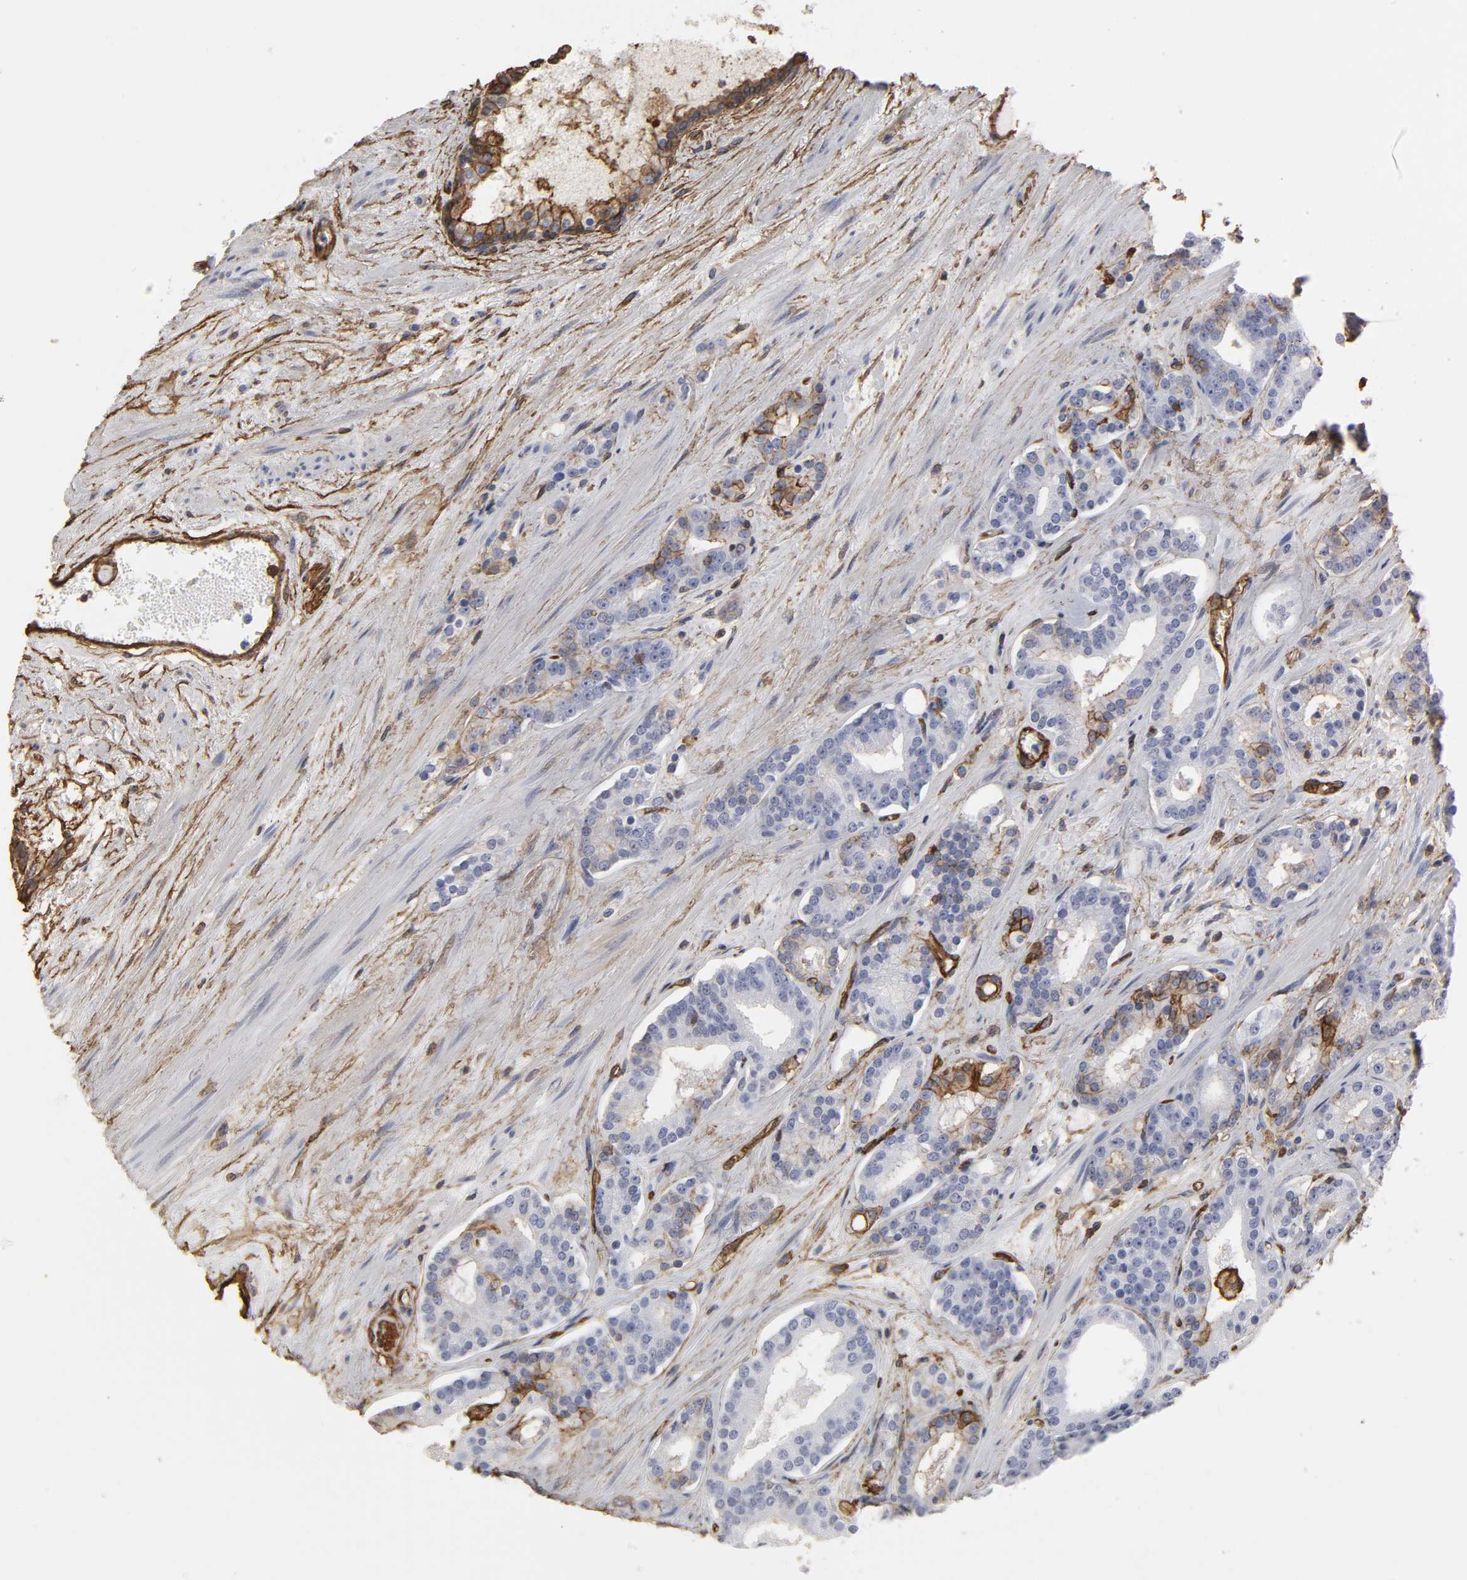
{"staining": {"intensity": "moderate", "quantity": "25%-75%", "location": "cytoplasmic/membranous"}, "tissue": "prostate cancer", "cell_type": "Tumor cells", "image_type": "cancer", "snomed": [{"axis": "morphology", "description": "Adenocarcinoma, Low grade"}, {"axis": "topography", "description": "Prostate"}], "caption": "Approximately 25%-75% of tumor cells in human prostate adenocarcinoma (low-grade) exhibit moderate cytoplasmic/membranous protein expression as visualized by brown immunohistochemical staining.", "gene": "ANXA2", "patient": {"sex": "male", "age": 63}}